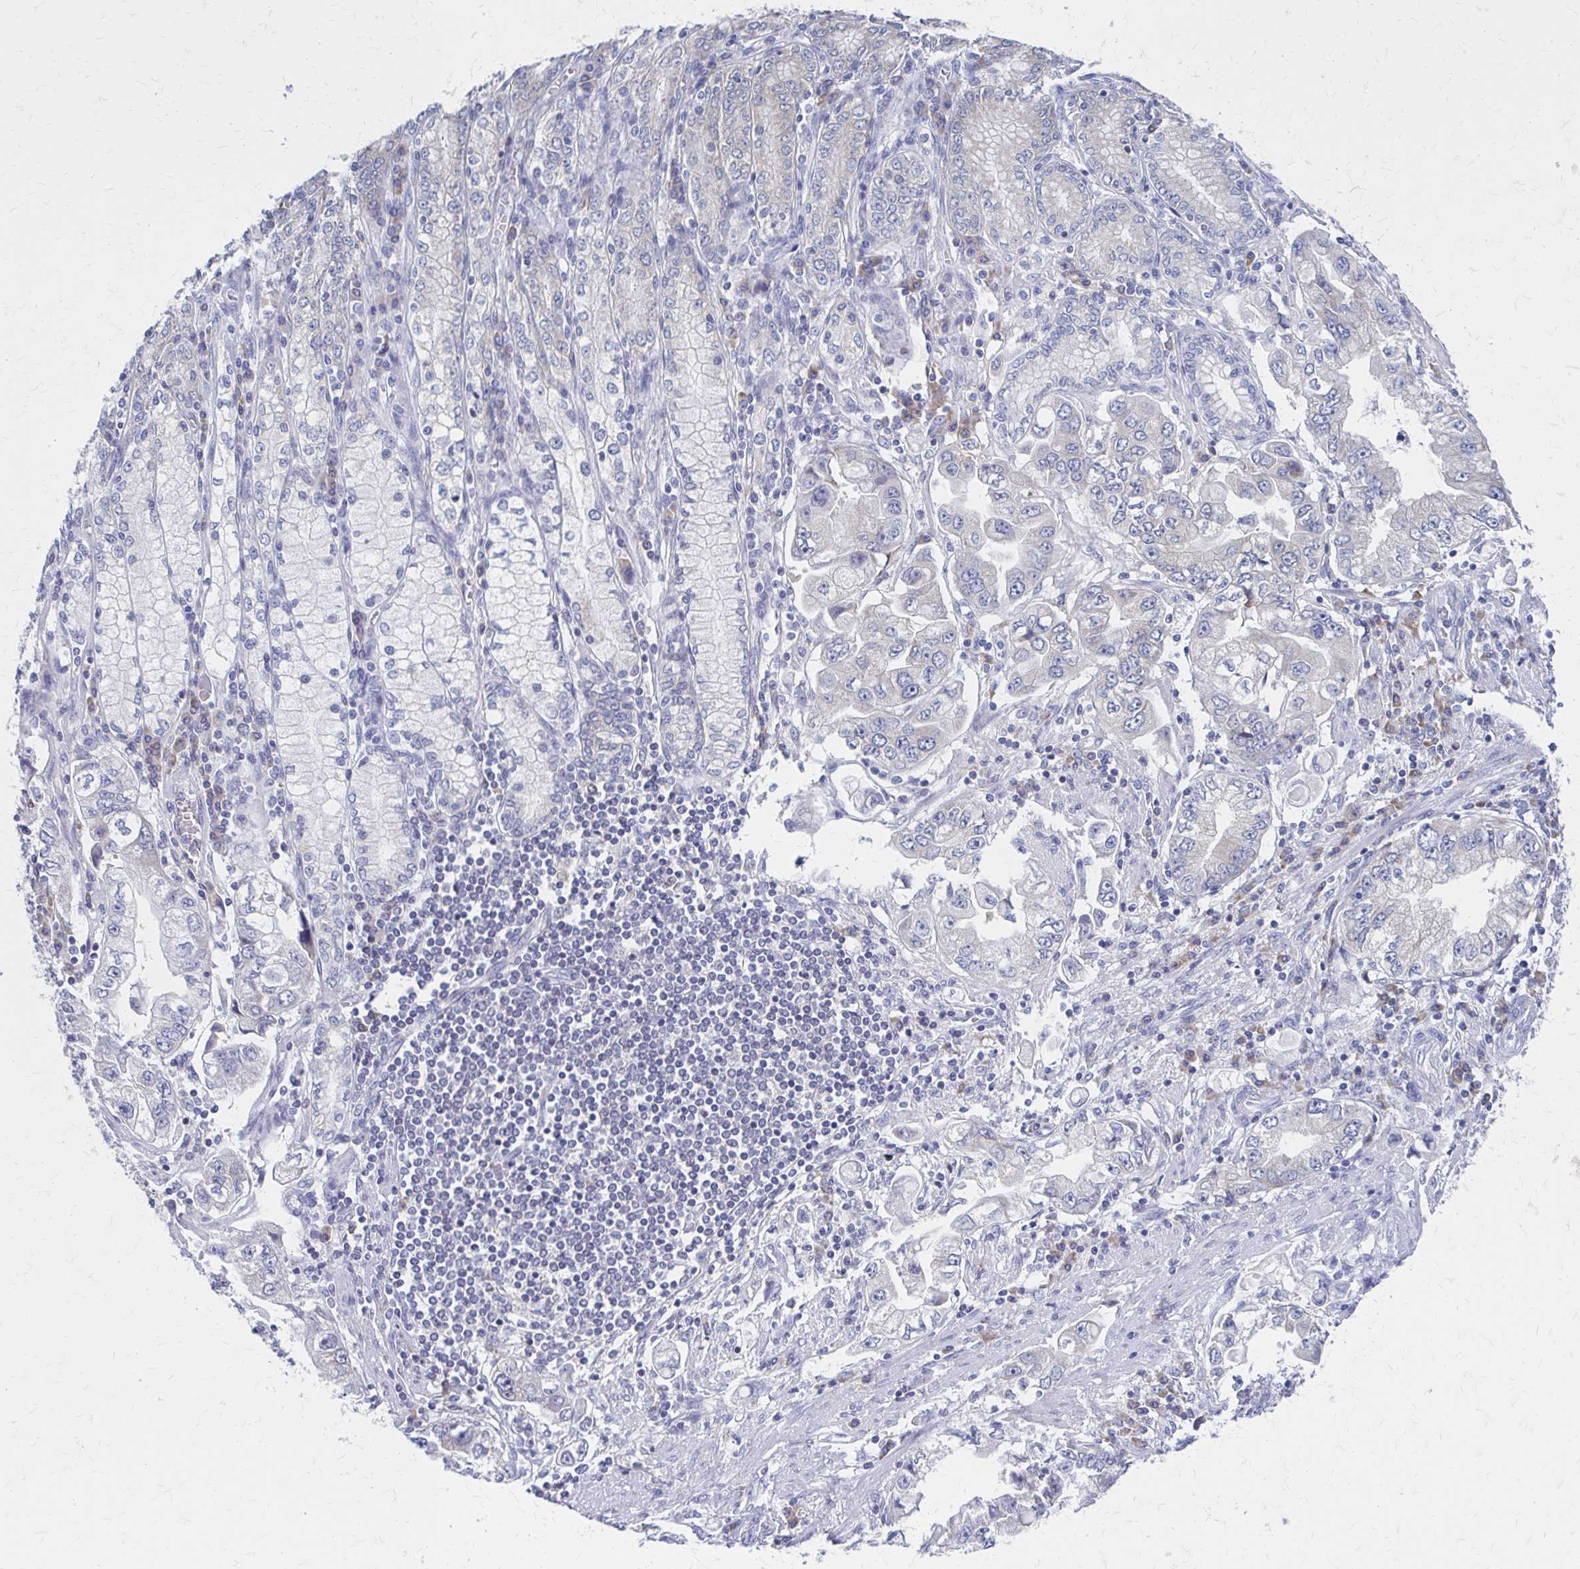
{"staining": {"intensity": "negative", "quantity": "none", "location": "none"}, "tissue": "stomach cancer", "cell_type": "Tumor cells", "image_type": "cancer", "snomed": [{"axis": "morphology", "description": "Adenocarcinoma, NOS"}, {"axis": "topography", "description": "Stomach, lower"}], "caption": "Human stomach adenocarcinoma stained for a protein using immunohistochemistry exhibits no positivity in tumor cells.", "gene": "RPL27A", "patient": {"sex": "female", "age": 93}}